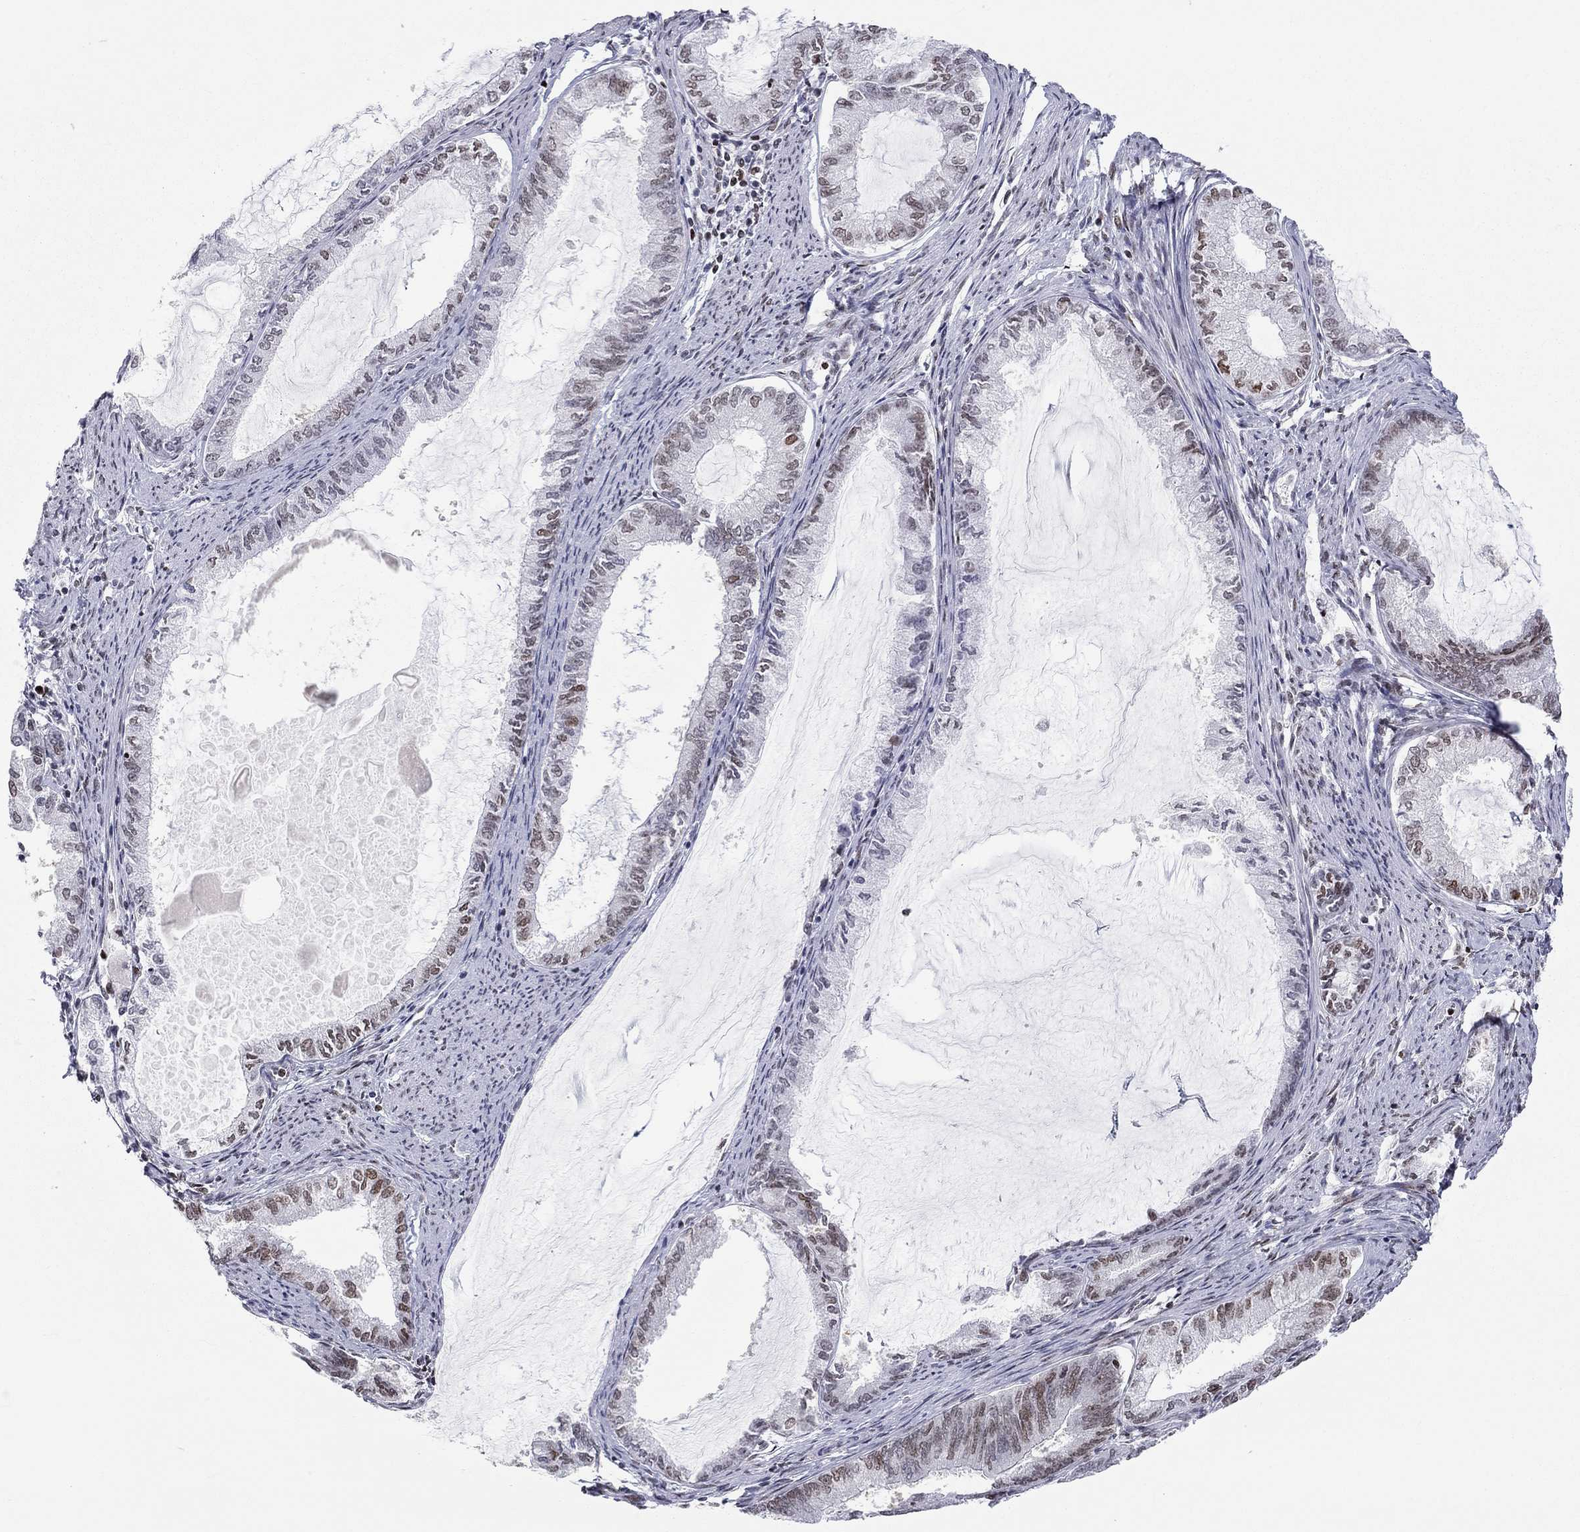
{"staining": {"intensity": "moderate", "quantity": "25%-75%", "location": "nuclear"}, "tissue": "endometrial cancer", "cell_type": "Tumor cells", "image_type": "cancer", "snomed": [{"axis": "morphology", "description": "Adenocarcinoma, NOS"}, {"axis": "topography", "description": "Endometrium"}], "caption": "Immunohistochemistry photomicrograph of neoplastic tissue: human endometrial cancer (adenocarcinoma) stained using IHC displays medium levels of moderate protein expression localized specifically in the nuclear of tumor cells, appearing as a nuclear brown color.", "gene": "H2AX", "patient": {"sex": "female", "age": 86}}